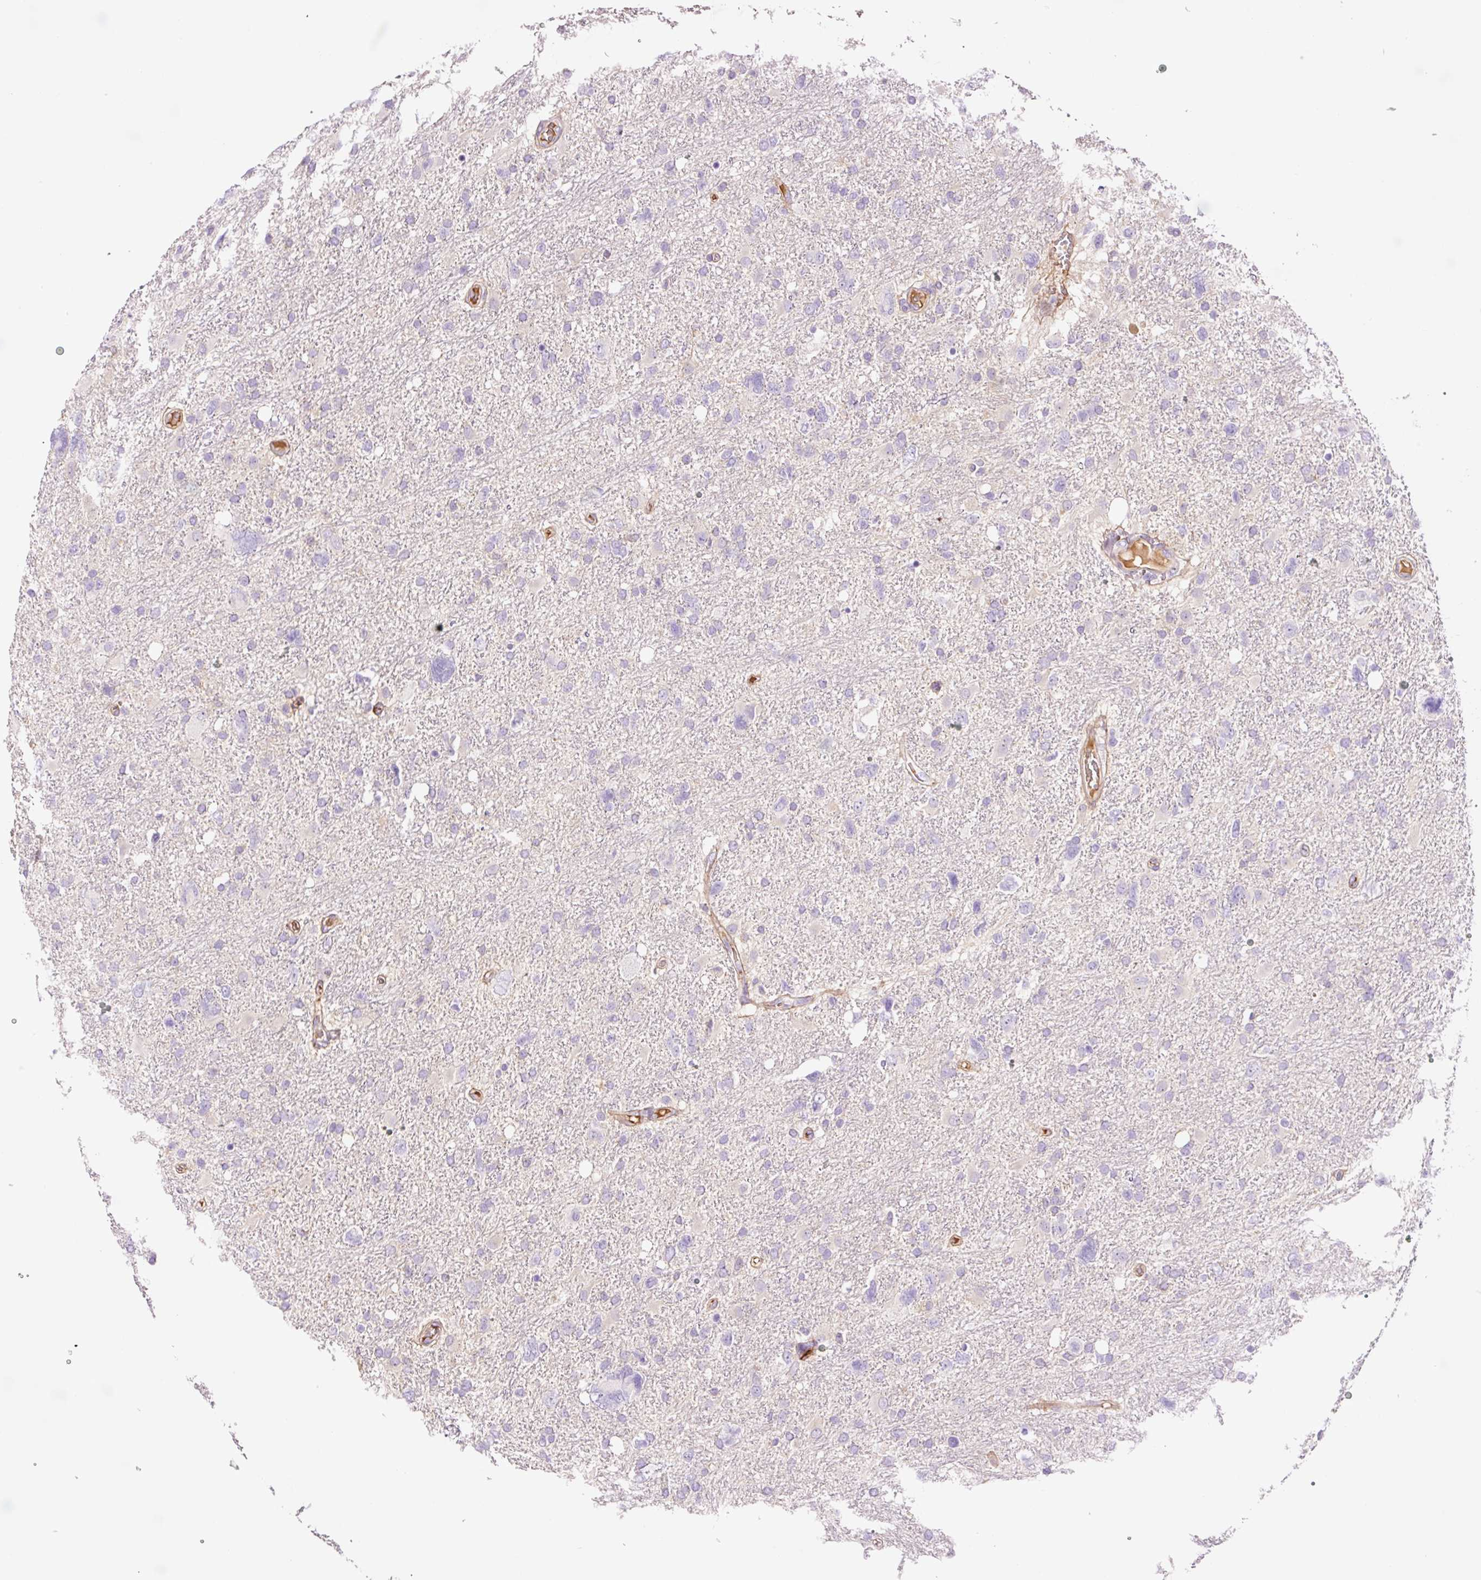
{"staining": {"intensity": "negative", "quantity": "none", "location": "none"}, "tissue": "glioma", "cell_type": "Tumor cells", "image_type": "cancer", "snomed": [{"axis": "morphology", "description": "Glioma, malignant, High grade"}, {"axis": "topography", "description": "Brain"}], "caption": "DAB (3,3'-diaminobenzidine) immunohistochemical staining of human glioma displays no significant positivity in tumor cells.", "gene": "TMEM235", "patient": {"sex": "male", "age": 61}}